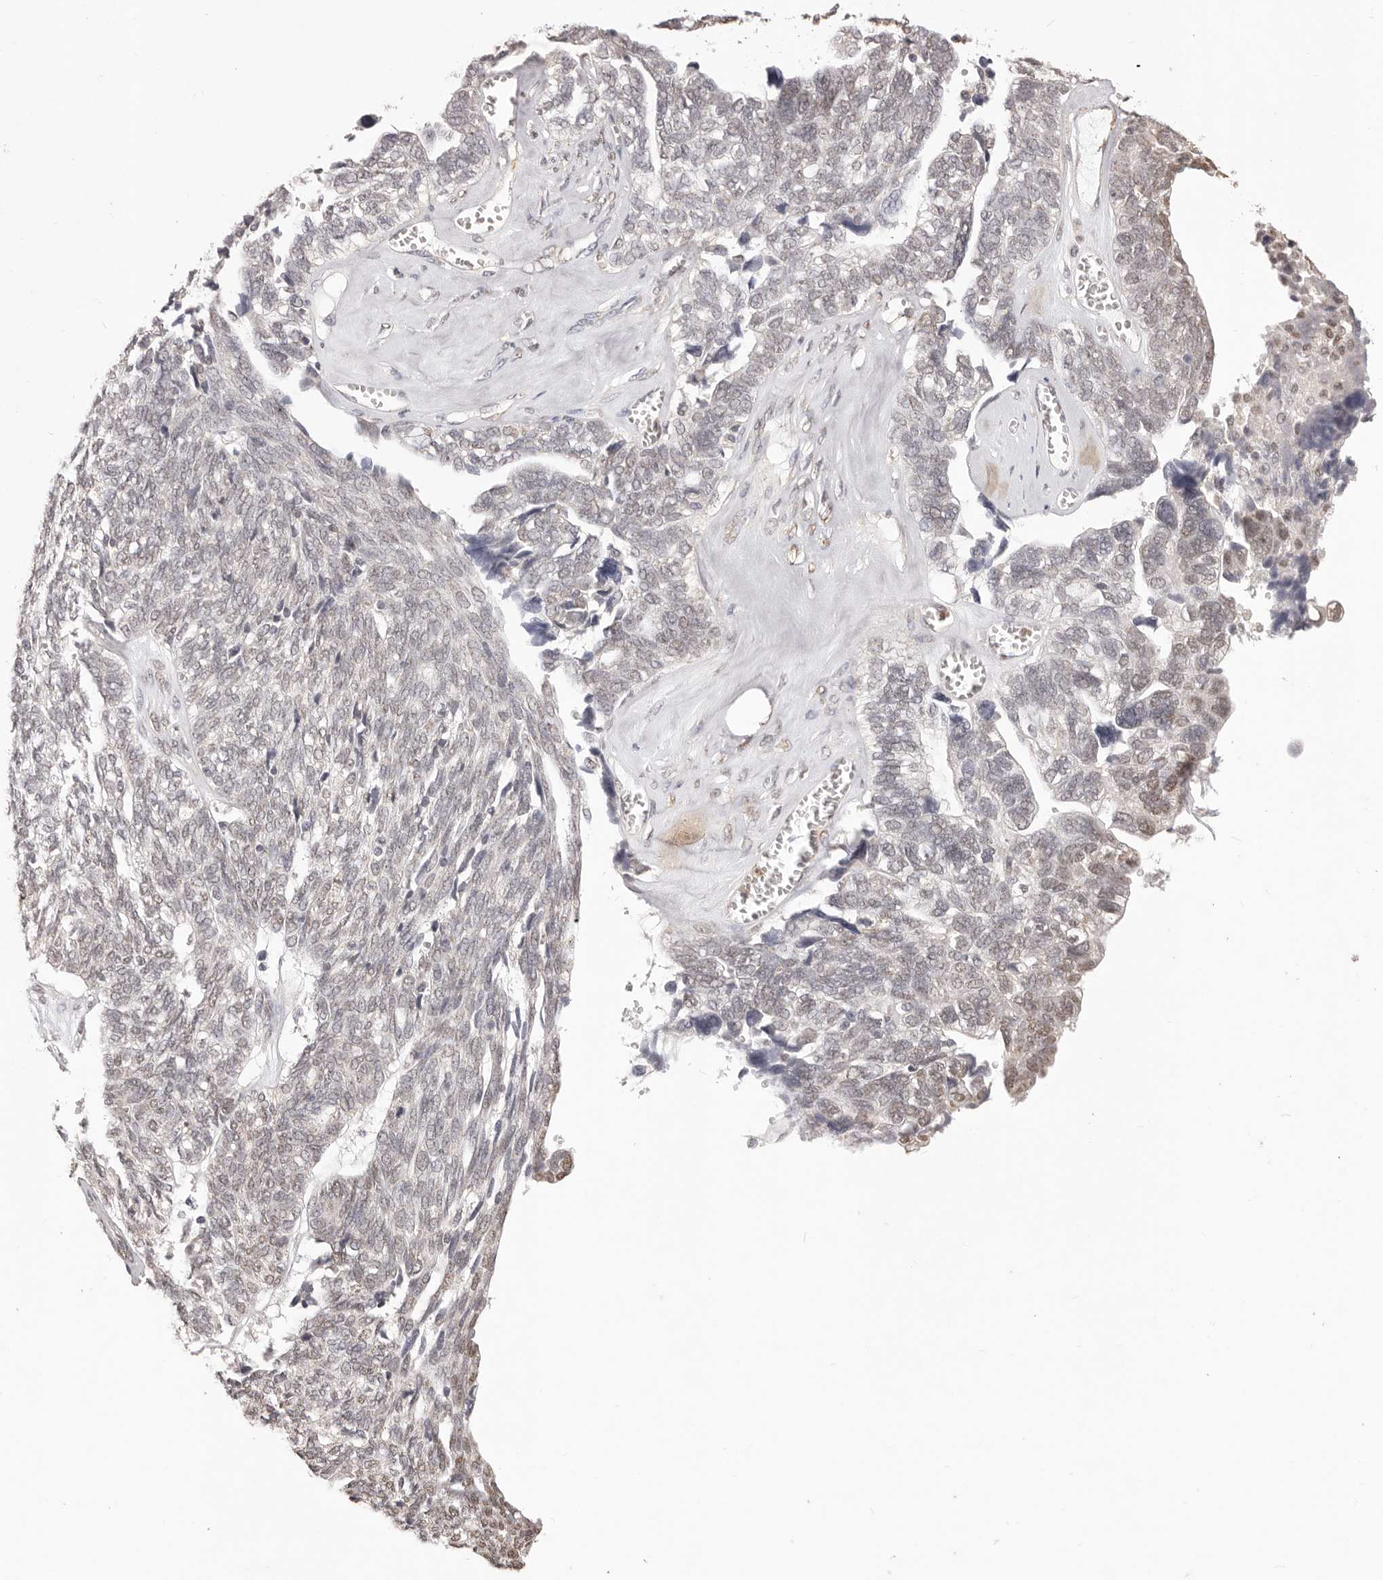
{"staining": {"intensity": "weak", "quantity": "25%-75%", "location": "nuclear"}, "tissue": "ovarian cancer", "cell_type": "Tumor cells", "image_type": "cancer", "snomed": [{"axis": "morphology", "description": "Cystadenocarcinoma, serous, NOS"}, {"axis": "topography", "description": "Ovary"}], "caption": "An image of ovarian cancer stained for a protein reveals weak nuclear brown staining in tumor cells. (brown staining indicates protein expression, while blue staining denotes nuclei).", "gene": "RPS6KA5", "patient": {"sex": "female", "age": 79}}